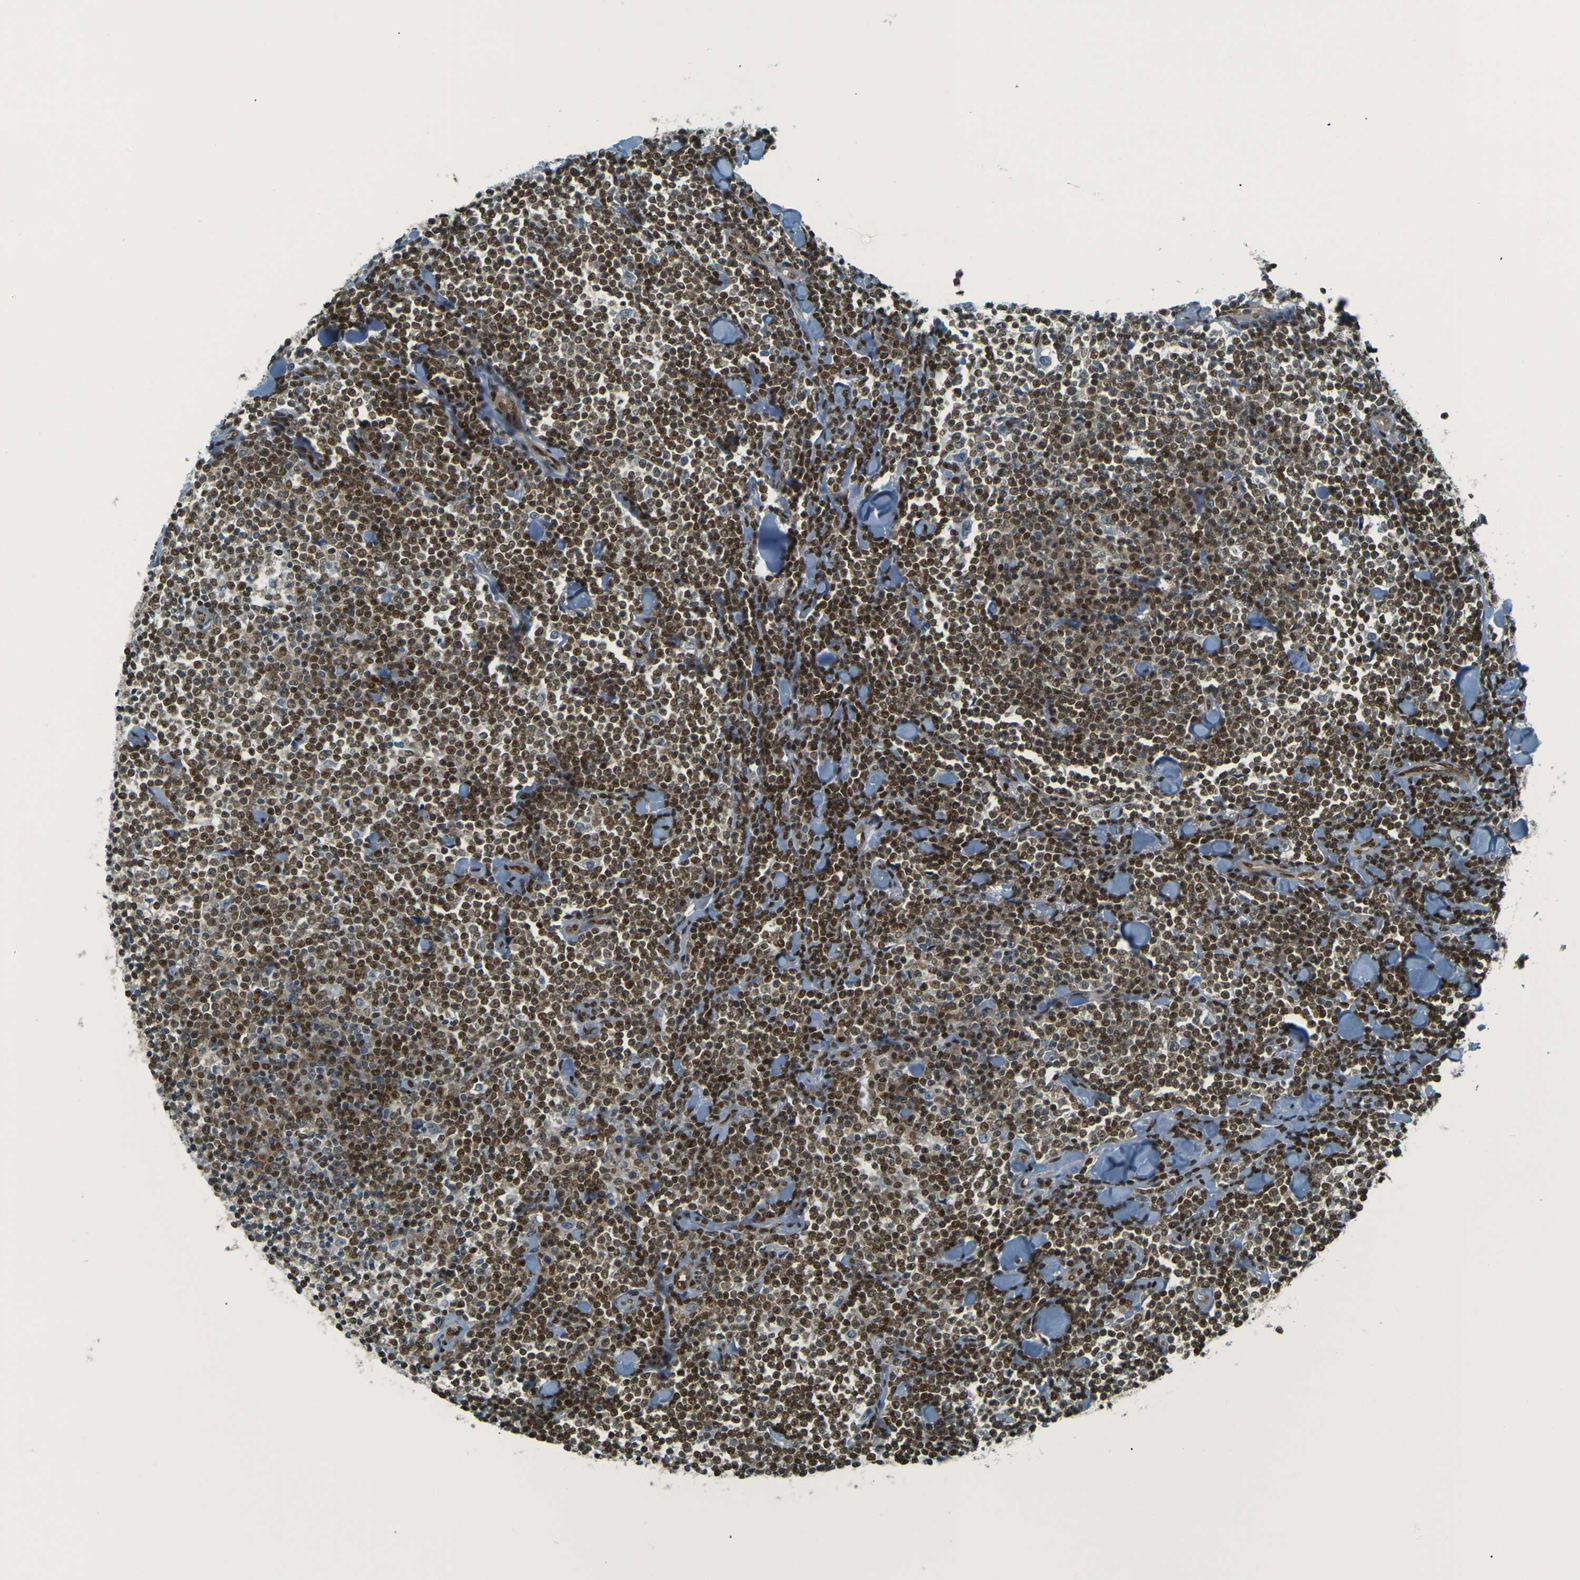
{"staining": {"intensity": "strong", "quantity": ">75%", "location": "nuclear"}, "tissue": "lymphoma", "cell_type": "Tumor cells", "image_type": "cancer", "snomed": [{"axis": "morphology", "description": "Malignant lymphoma, non-Hodgkin's type, Low grade"}, {"axis": "topography", "description": "Soft tissue"}], "caption": "Protein analysis of low-grade malignant lymphoma, non-Hodgkin's type tissue displays strong nuclear expression in about >75% of tumor cells. (brown staining indicates protein expression, while blue staining denotes nuclei).", "gene": "NHEJ1", "patient": {"sex": "male", "age": 92}}